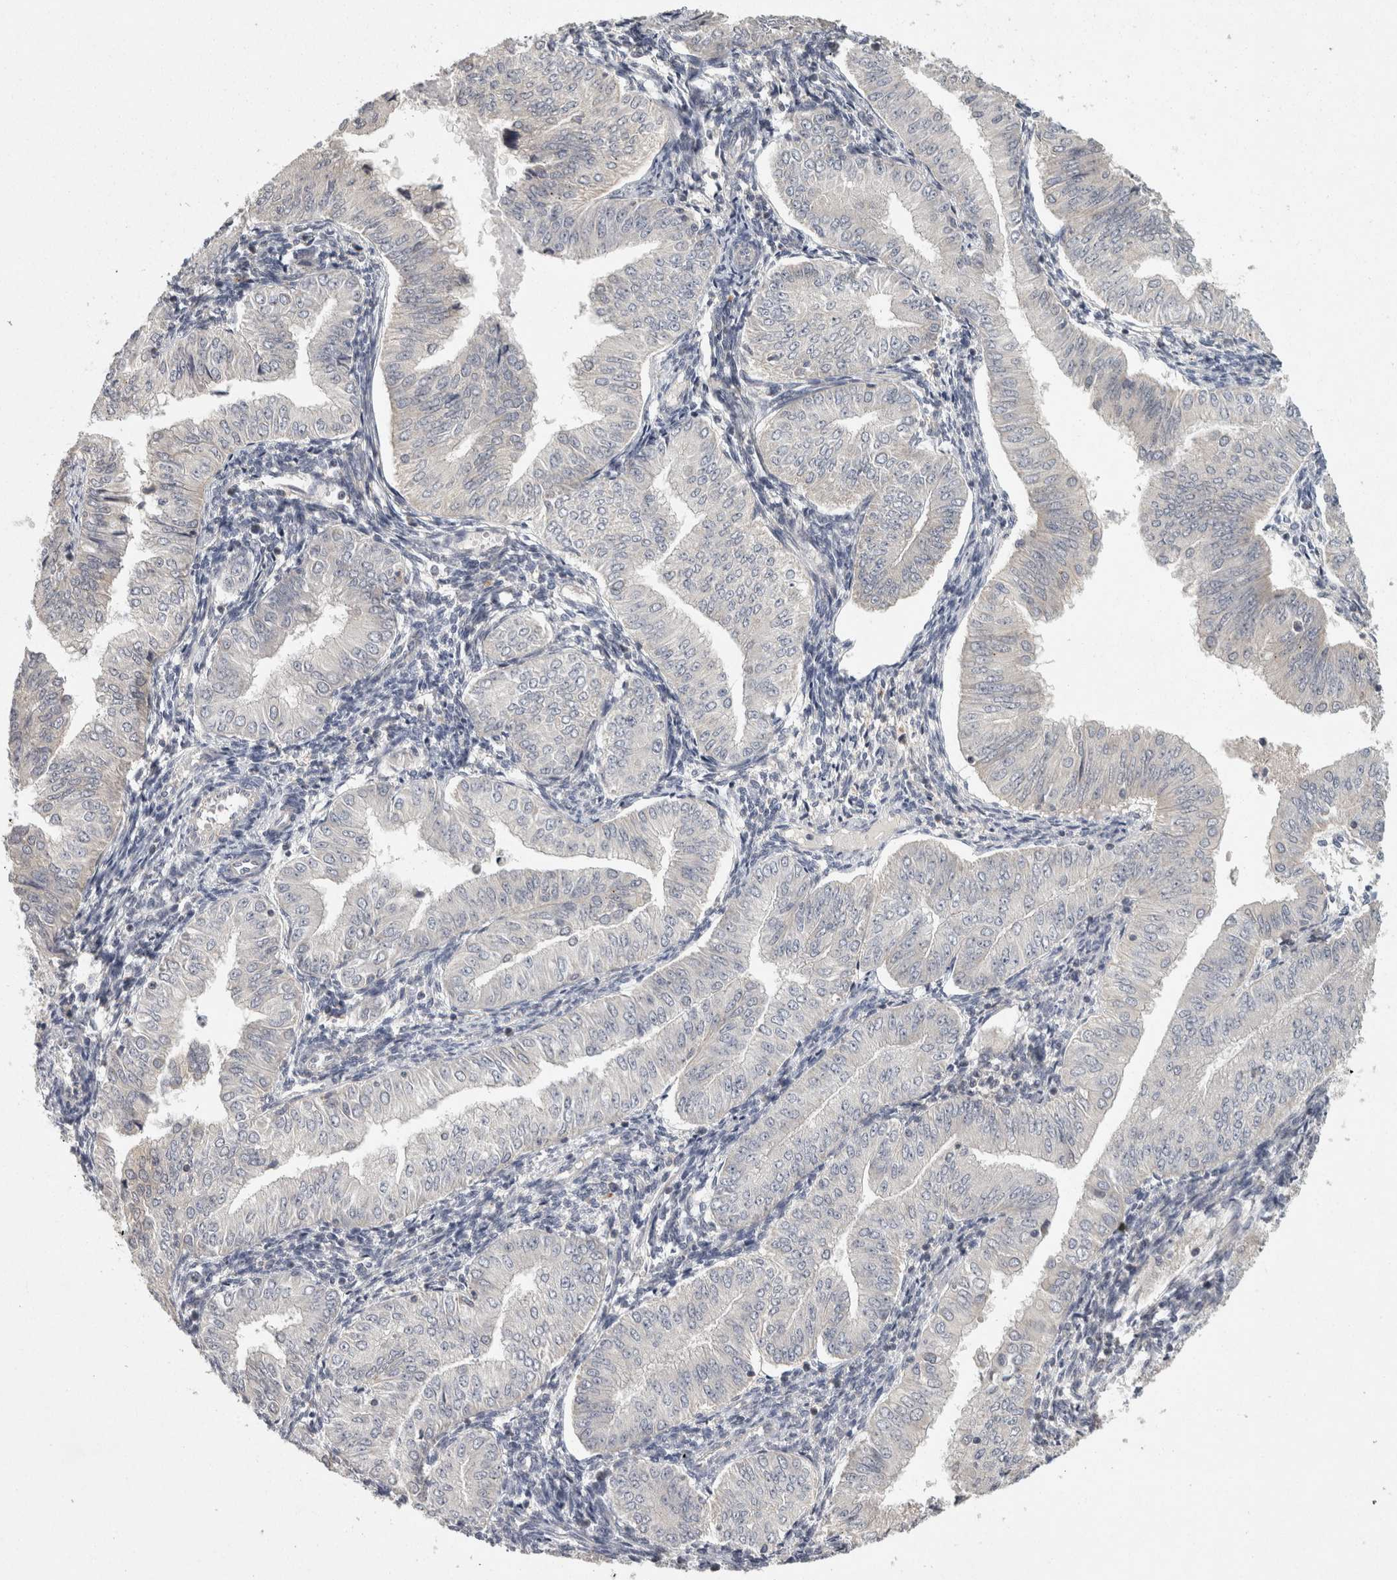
{"staining": {"intensity": "negative", "quantity": "none", "location": "none"}, "tissue": "endometrial cancer", "cell_type": "Tumor cells", "image_type": "cancer", "snomed": [{"axis": "morphology", "description": "Normal tissue, NOS"}, {"axis": "morphology", "description": "Adenocarcinoma, NOS"}, {"axis": "topography", "description": "Endometrium"}], "caption": "Endometrial adenocarcinoma was stained to show a protein in brown. There is no significant expression in tumor cells.", "gene": "ACAT2", "patient": {"sex": "female", "age": 53}}